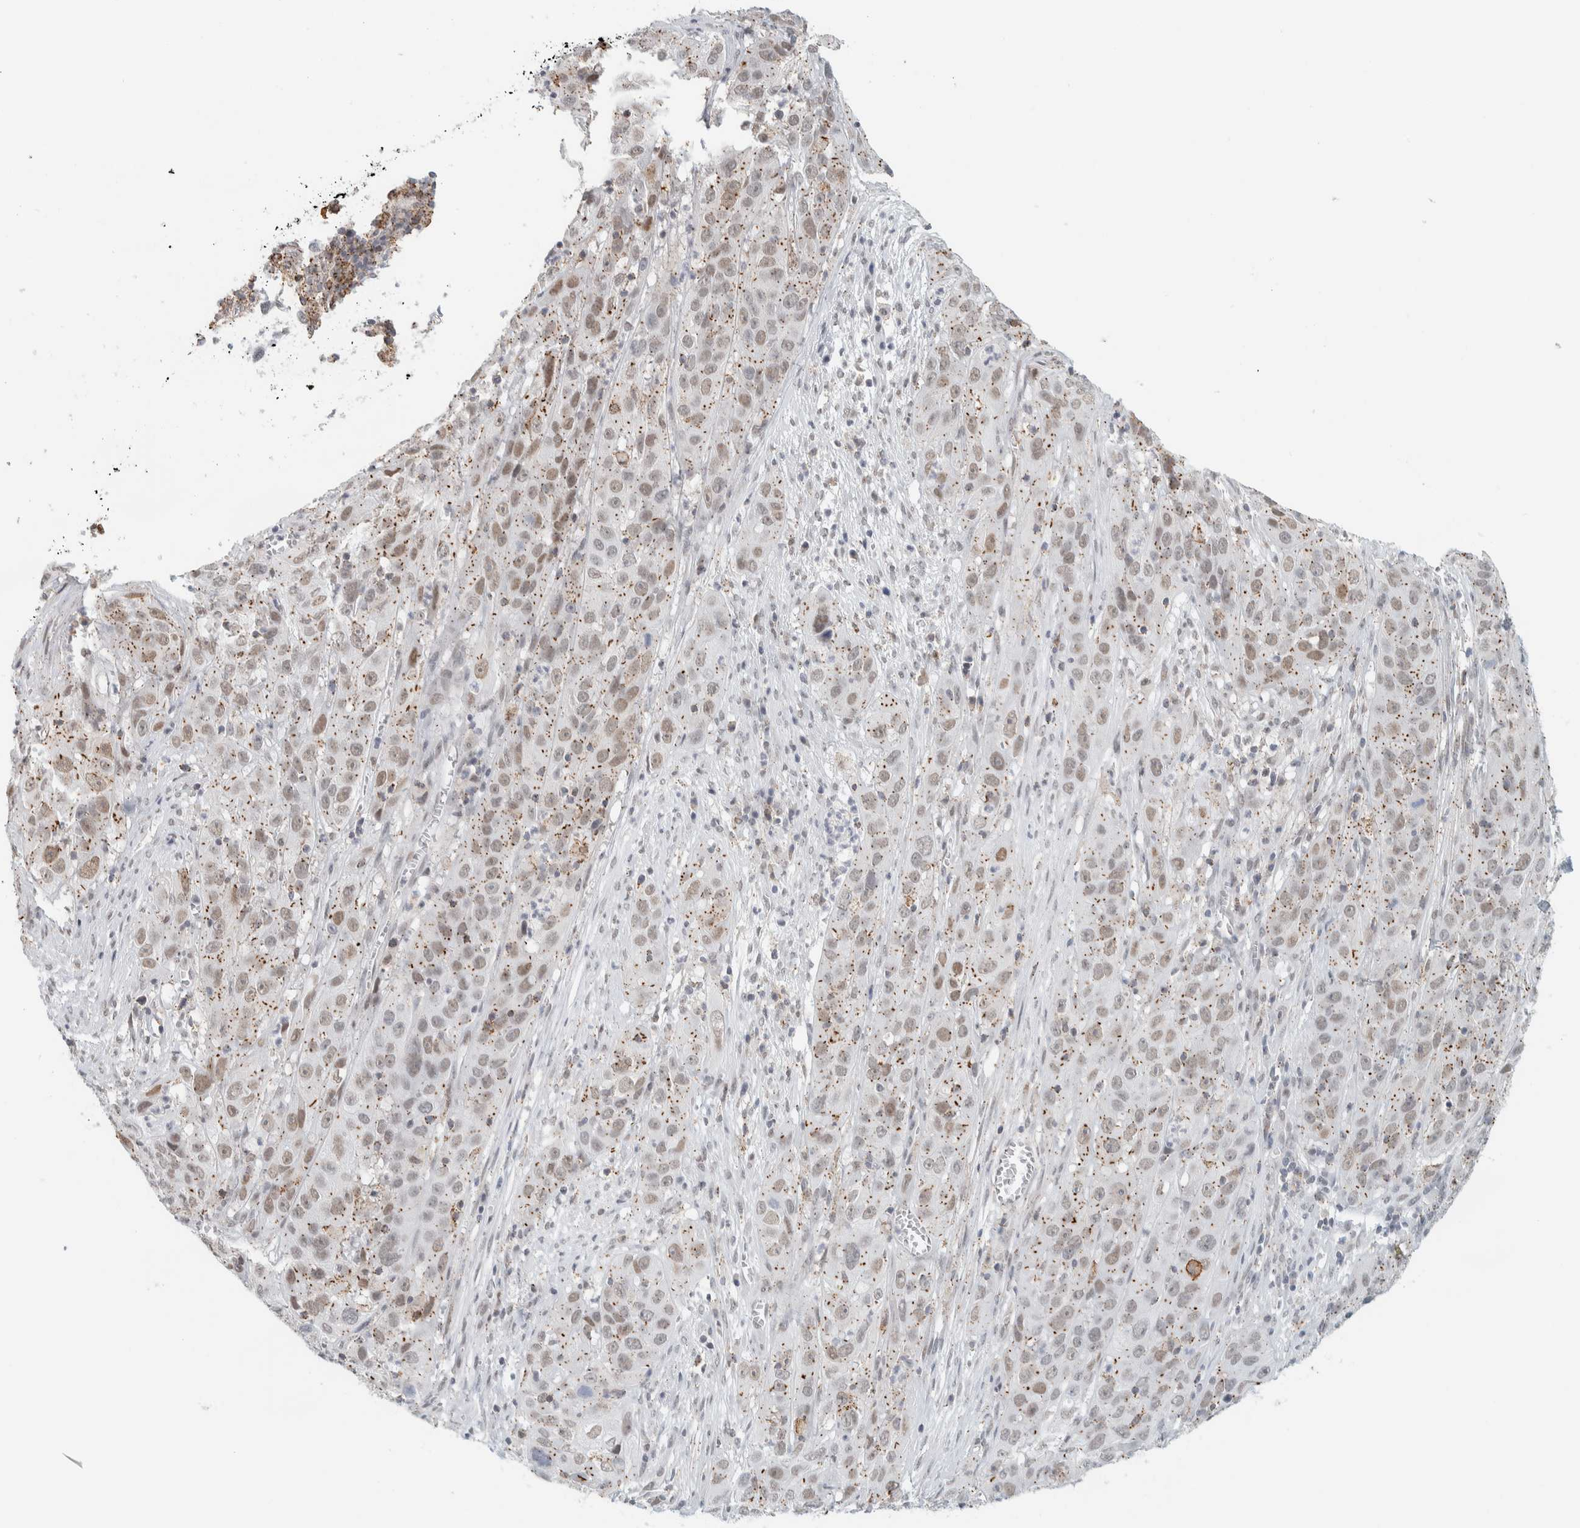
{"staining": {"intensity": "weak", "quantity": ">75%", "location": "cytoplasmic/membranous,nuclear"}, "tissue": "cervical cancer", "cell_type": "Tumor cells", "image_type": "cancer", "snomed": [{"axis": "morphology", "description": "Squamous cell carcinoma, NOS"}, {"axis": "topography", "description": "Cervix"}], "caption": "This is a micrograph of immunohistochemistry staining of cervical cancer (squamous cell carcinoma), which shows weak staining in the cytoplasmic/membranous and nuclear of tumor cells.", "gene": "CDH17", "patient": {"sex": "female", "age": 32}}